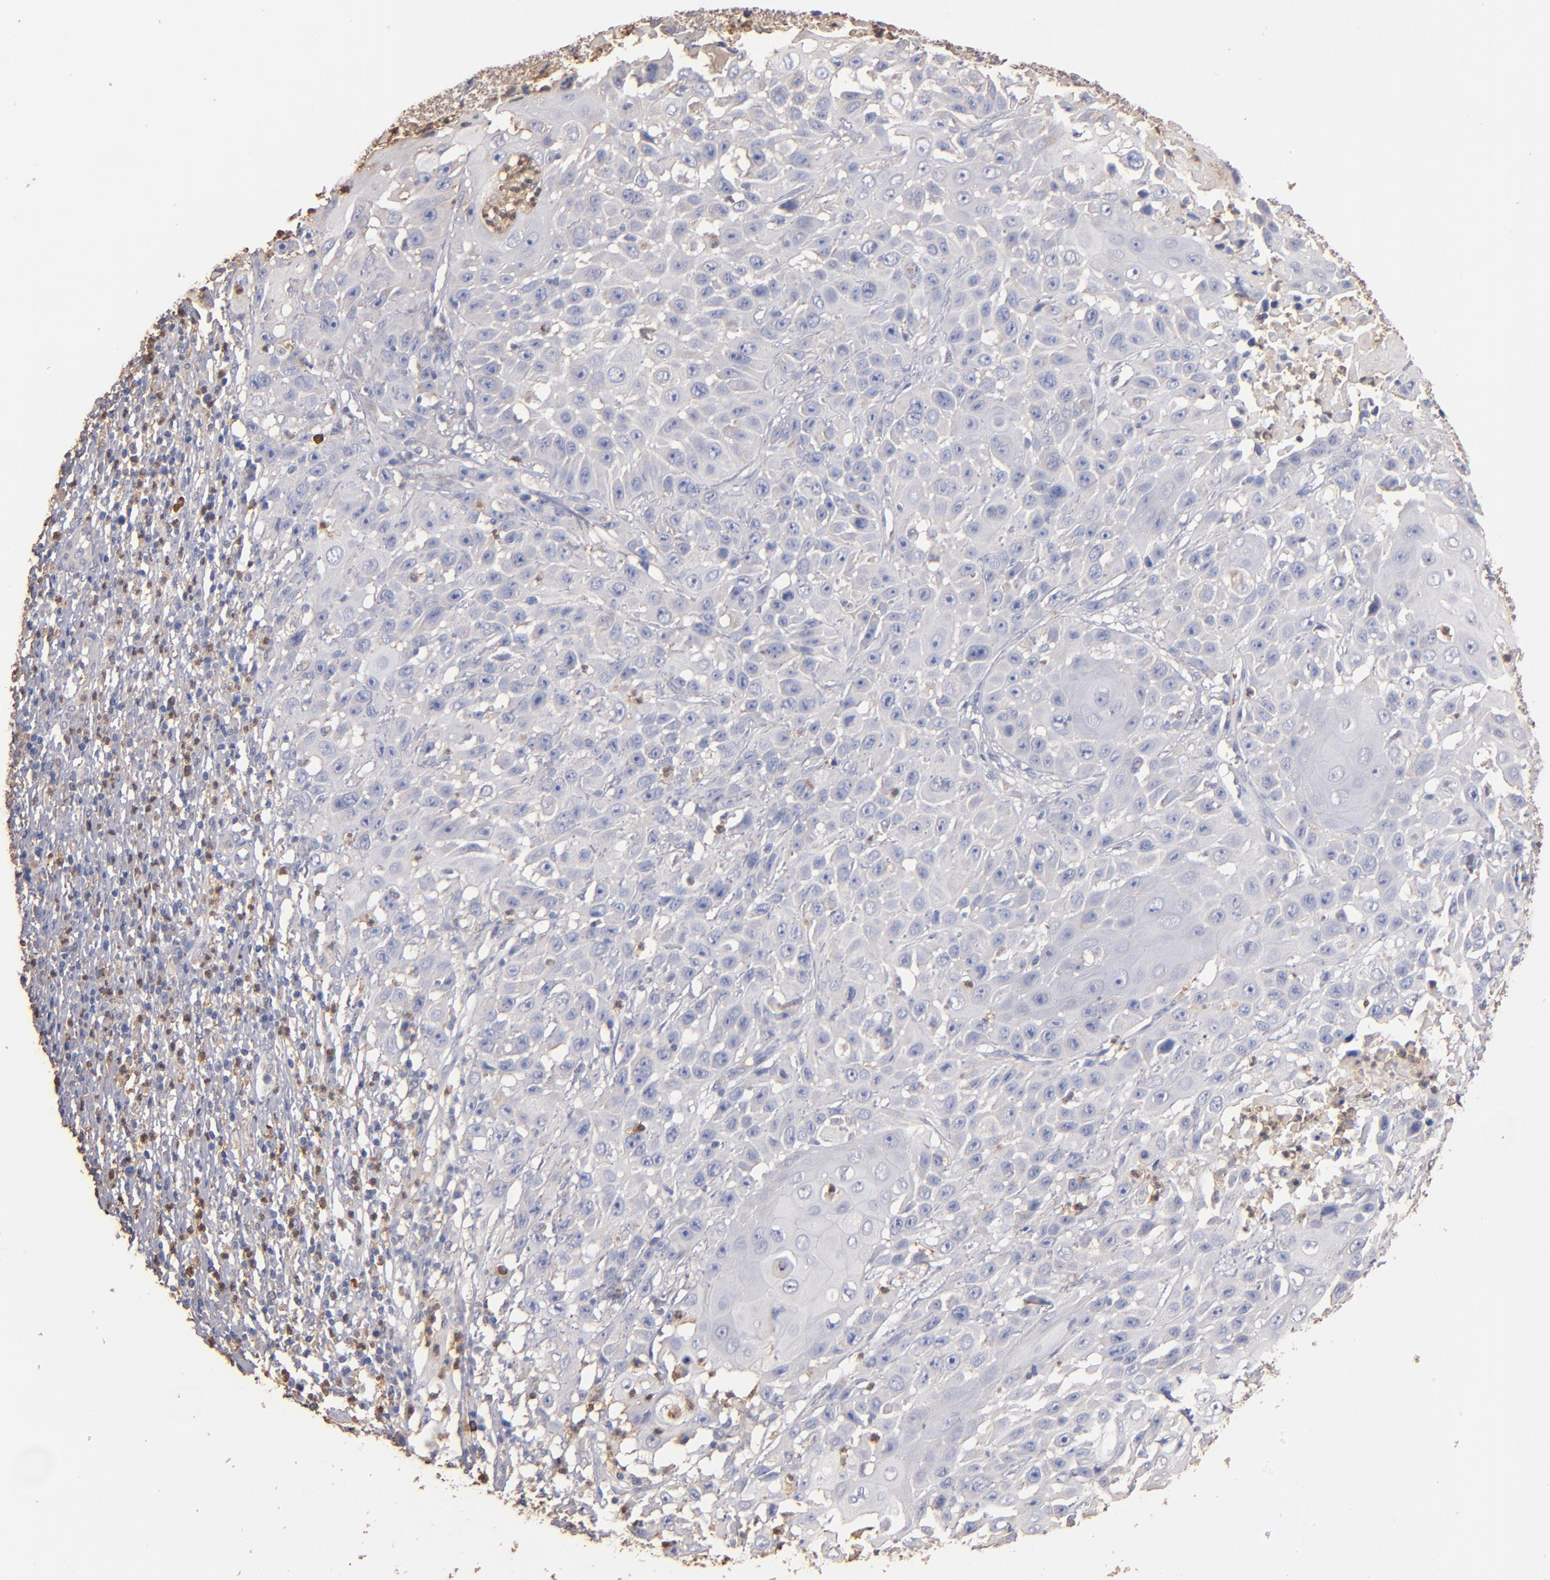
{"staining": {"intensity": "negative", "quantity": "none", "location": "none"}, "tissue": "cervical cancer", "cell_type": "Tumor cells", "image_type": "cancer", "snomed": [{"axis": "morphology", "description": "Squamous cell carcinoma, NOS"}, {"axis": "topography", "description": "Cervix"}], "caption": "Immunohistochemical staining of squamous cell carcinoma (cervical) shows no significant staining in tumor cells.", "gene": "RO60", "patient": {"sex": "female", "age": 39}}